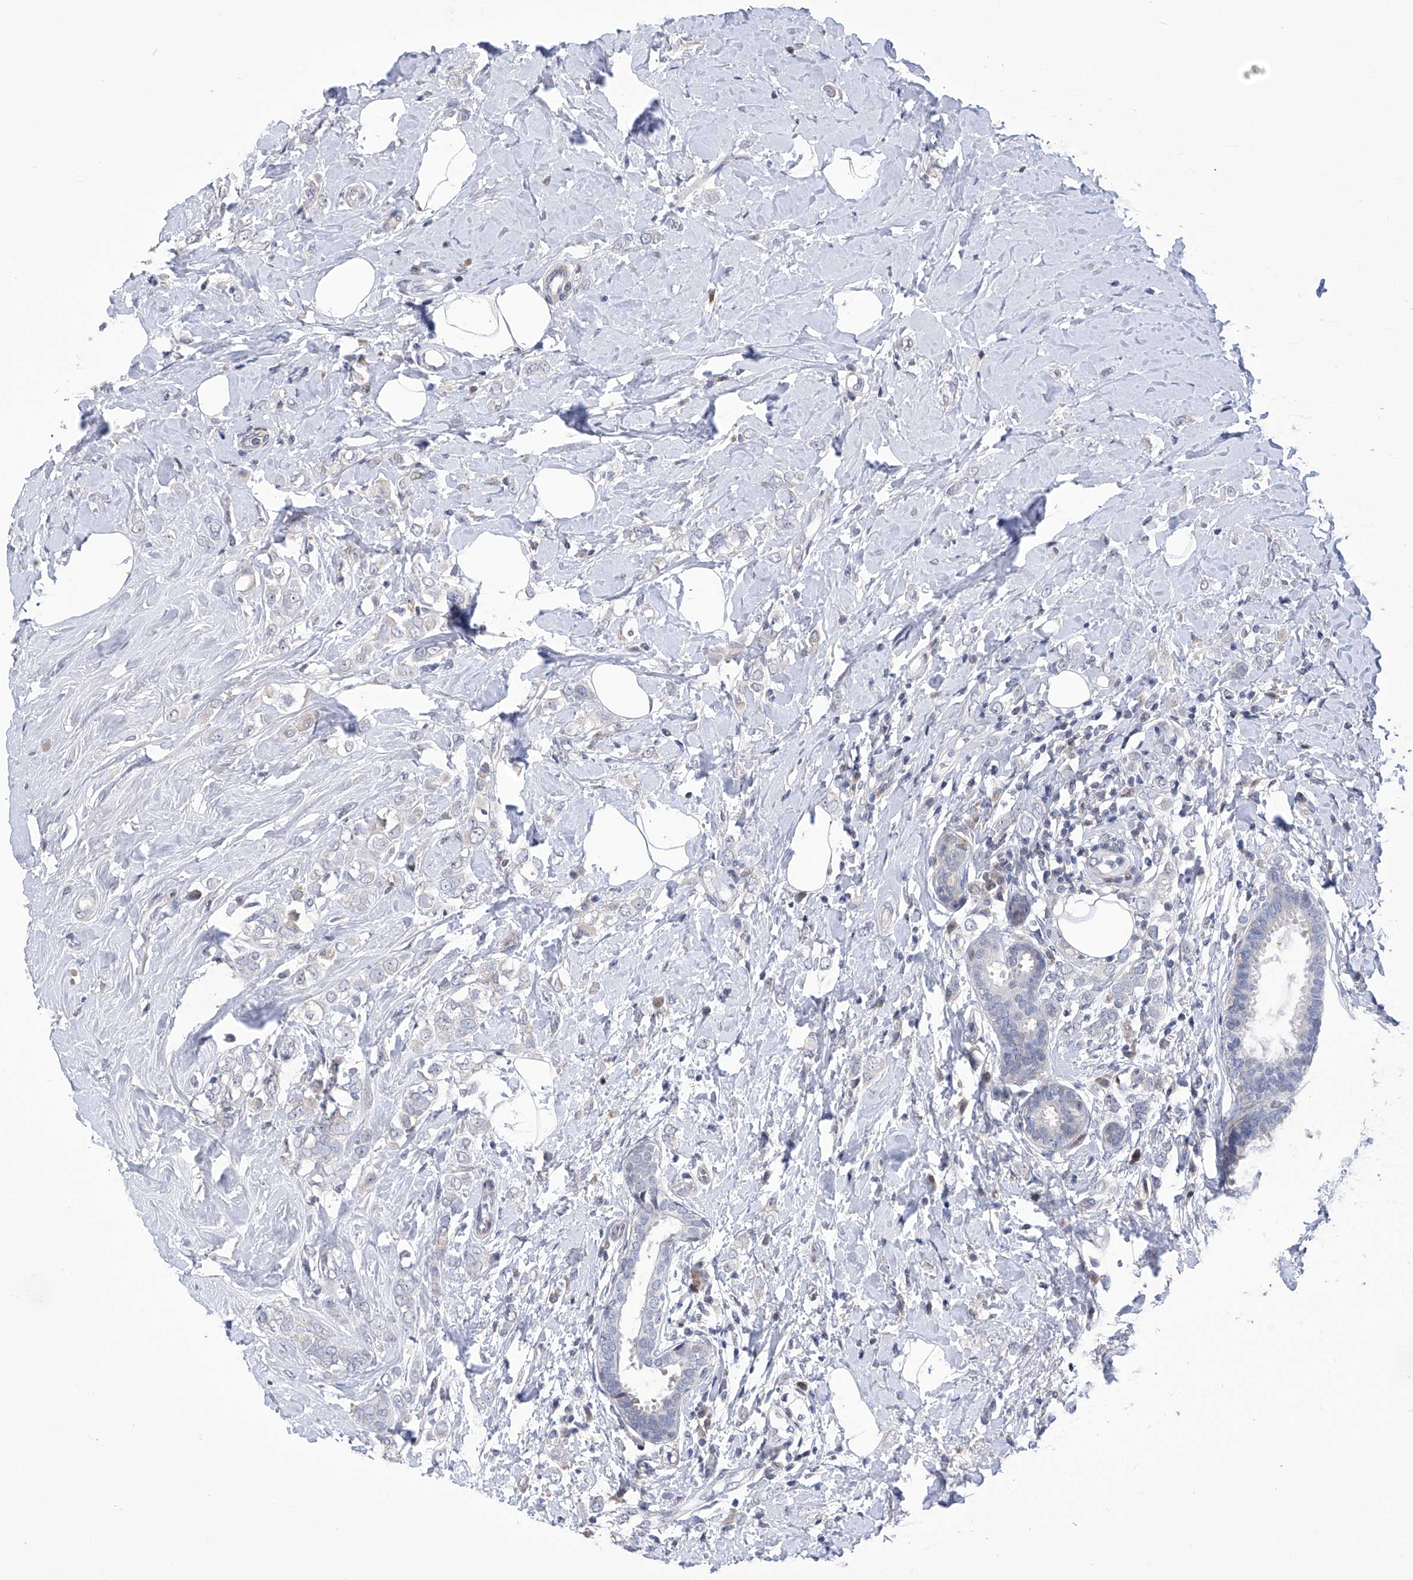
{"staining": {"intensity": "negative", "quantity": "none", "location": "none"}, "tissue": "breast cancer", "cell_type": "Tumor cells", "image_type": "cancer", "snomed": [{"axis": "morphology", "description": "Lobular carcinoma"}, {"axis": "topography", "description": "Breast"}], "caption": "Tumor cells show no significant protein expression in lobular carcinoma (breast). (Brightfield microscopy of DAB immunohistochemistry (IHC) at high magnification).", "gene": "NUFIP1", "patient": {"sex": "female", "age": 47}}